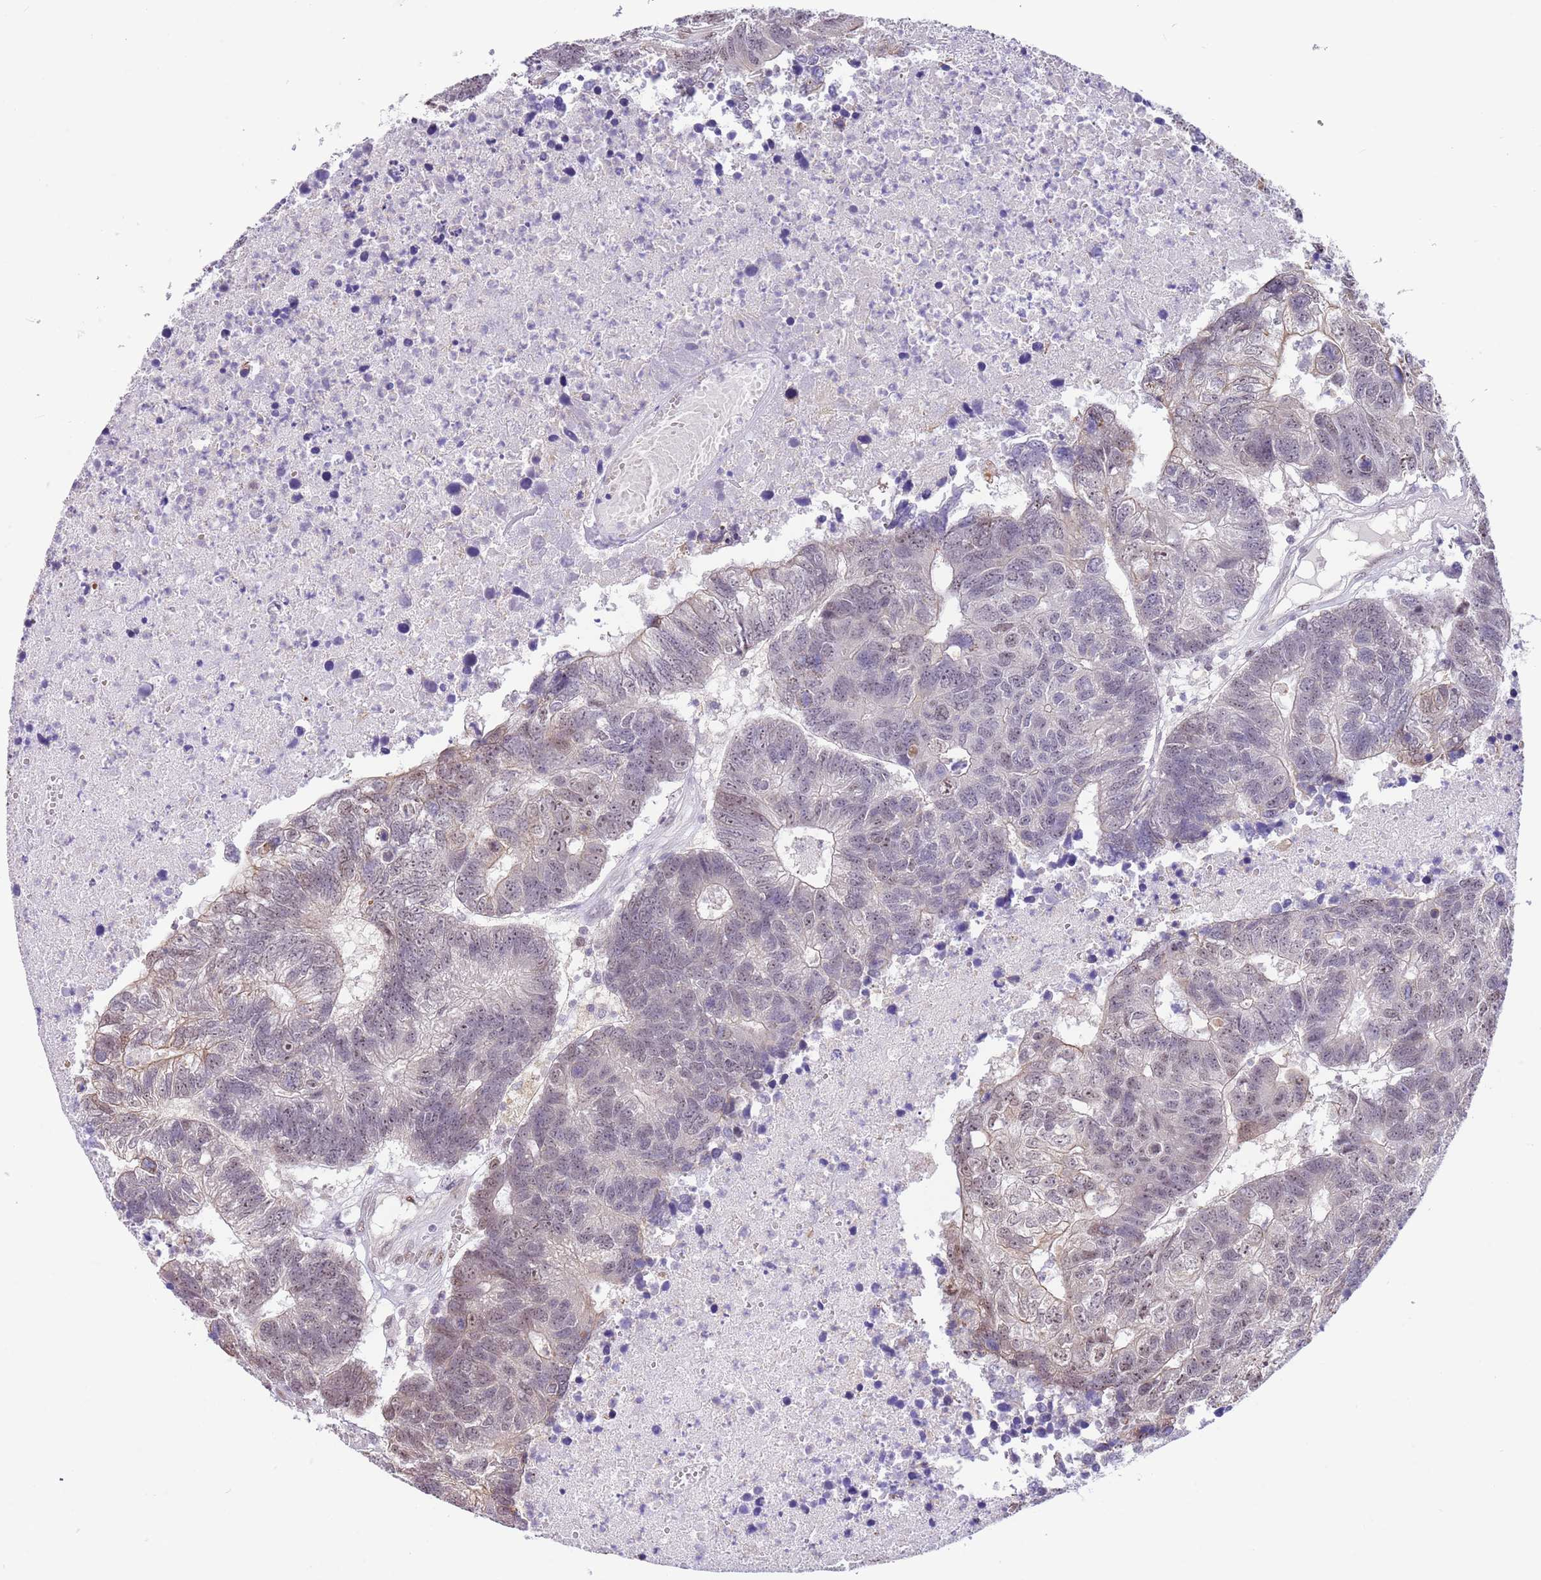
{"staining": {"intensity": "weak", "quantity": "<25%", "location": "nuclear"}, "tissue": "colorectal cancer", "cell_type": "Tumor cells", "image_type": "cancer", "snomed": [{"axis": "morphology", "description": "Adenocarcinoma, NOS"}, {"axis": "topography", "description": "Colon"}], "caption": "DAB immunohistochemical staining of colorectal adenocarcinoma shows no significant expression in tumor cells.", "gene": "RFK", "patient": {"sex": "female", "age": 48}}